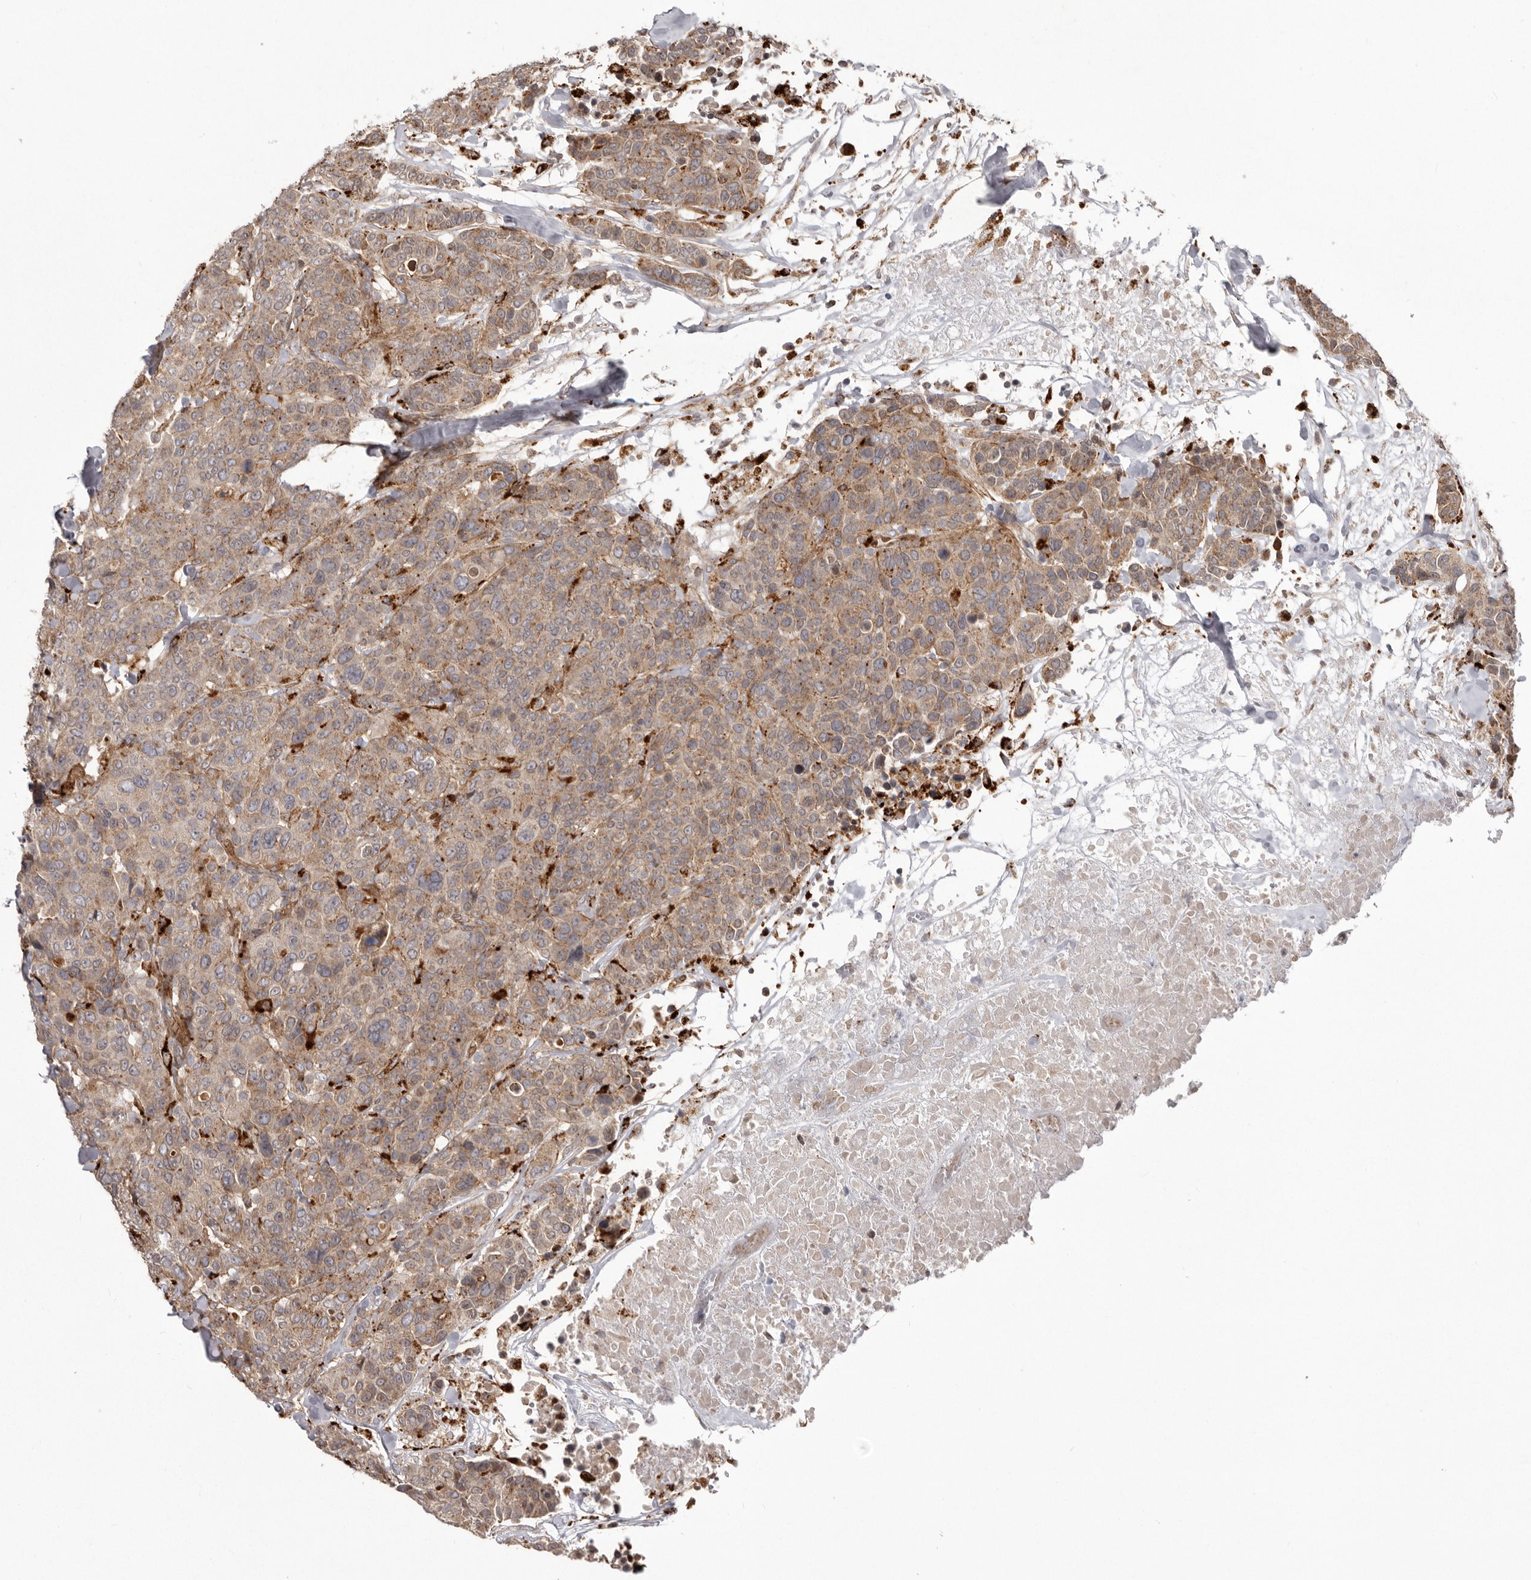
{"staining": {"intensity": "moderate", "quantity": ">75%", "location": "cytoplasmic/membranous"}, "tissue": "breast cancer", "cell_type": "Tumor cells", "image_type": "cancer", "snomed": [{"axis": "morphology", "description": "Duct carcinoma"}, {"axis": "topography", "description": "Breast"}], "caption": "High-magnification brightfield microscopy of breast intraductal carcinoma stained with DAB (3,3'-diaminobenzidine) (brown) and counterstained with hematoxylin (blue). tumor cells exhibit moderate cytoplasmic/membranous expression is present in about>75% of cells.", "gene": "NUP43", "patient": {"sex": "female", "age": 37}}